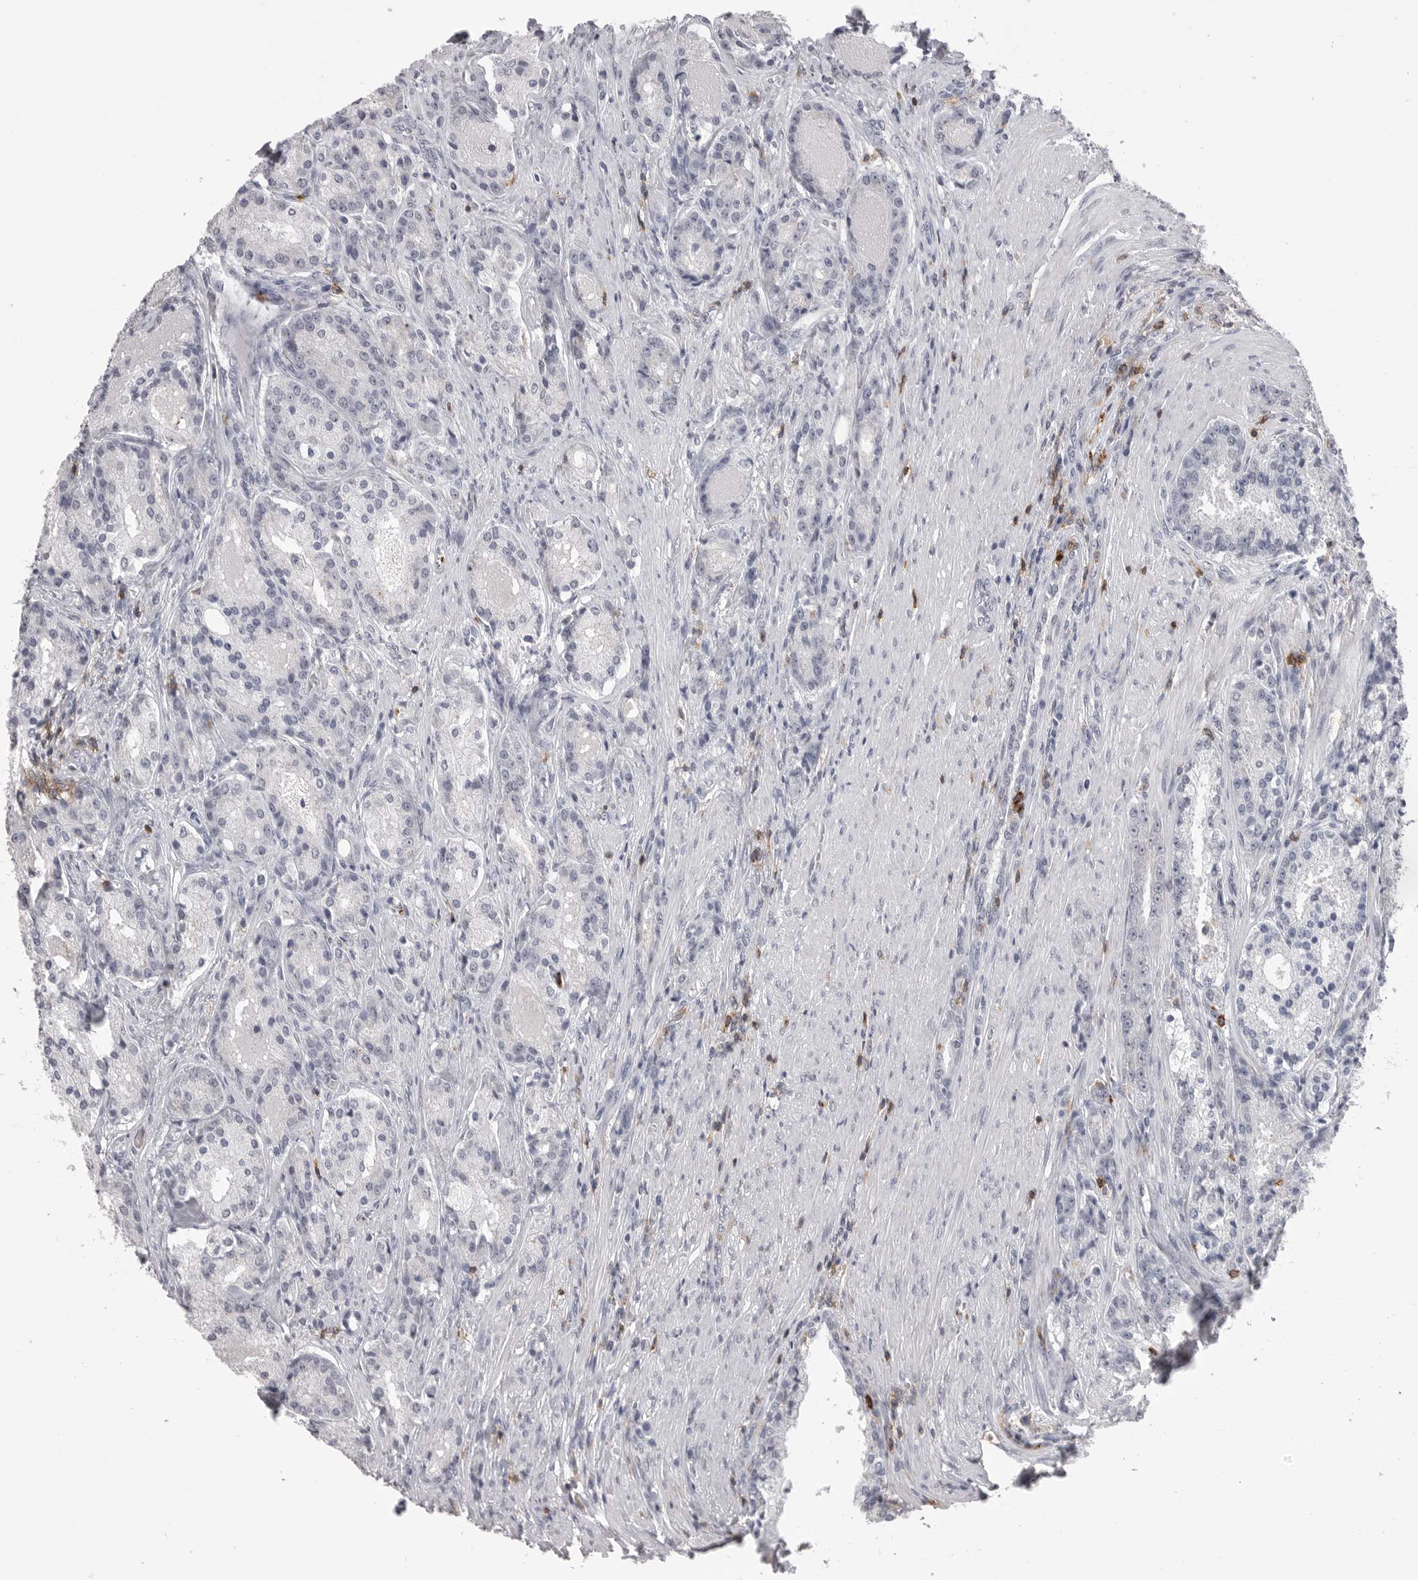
{"staining": {"intensity": "negative", "quantity": "none", "location": "none"}, "tissue": "prostate cancer", "cell_type": "Tumor cells", "image_type": "cancer", "snomed": [{"axis": "morphology", "description": "Adenocarcinoma, High grade"}, {"axis": "topography", "description": "Prostate"}], "caption": "This is an immunohistochemistry image of human prostate adenocarcinoma (high-grade). There is no expression in tumor cells.", "gene": "ITGAL", "patient": {"sex": "male", "age": 60}}